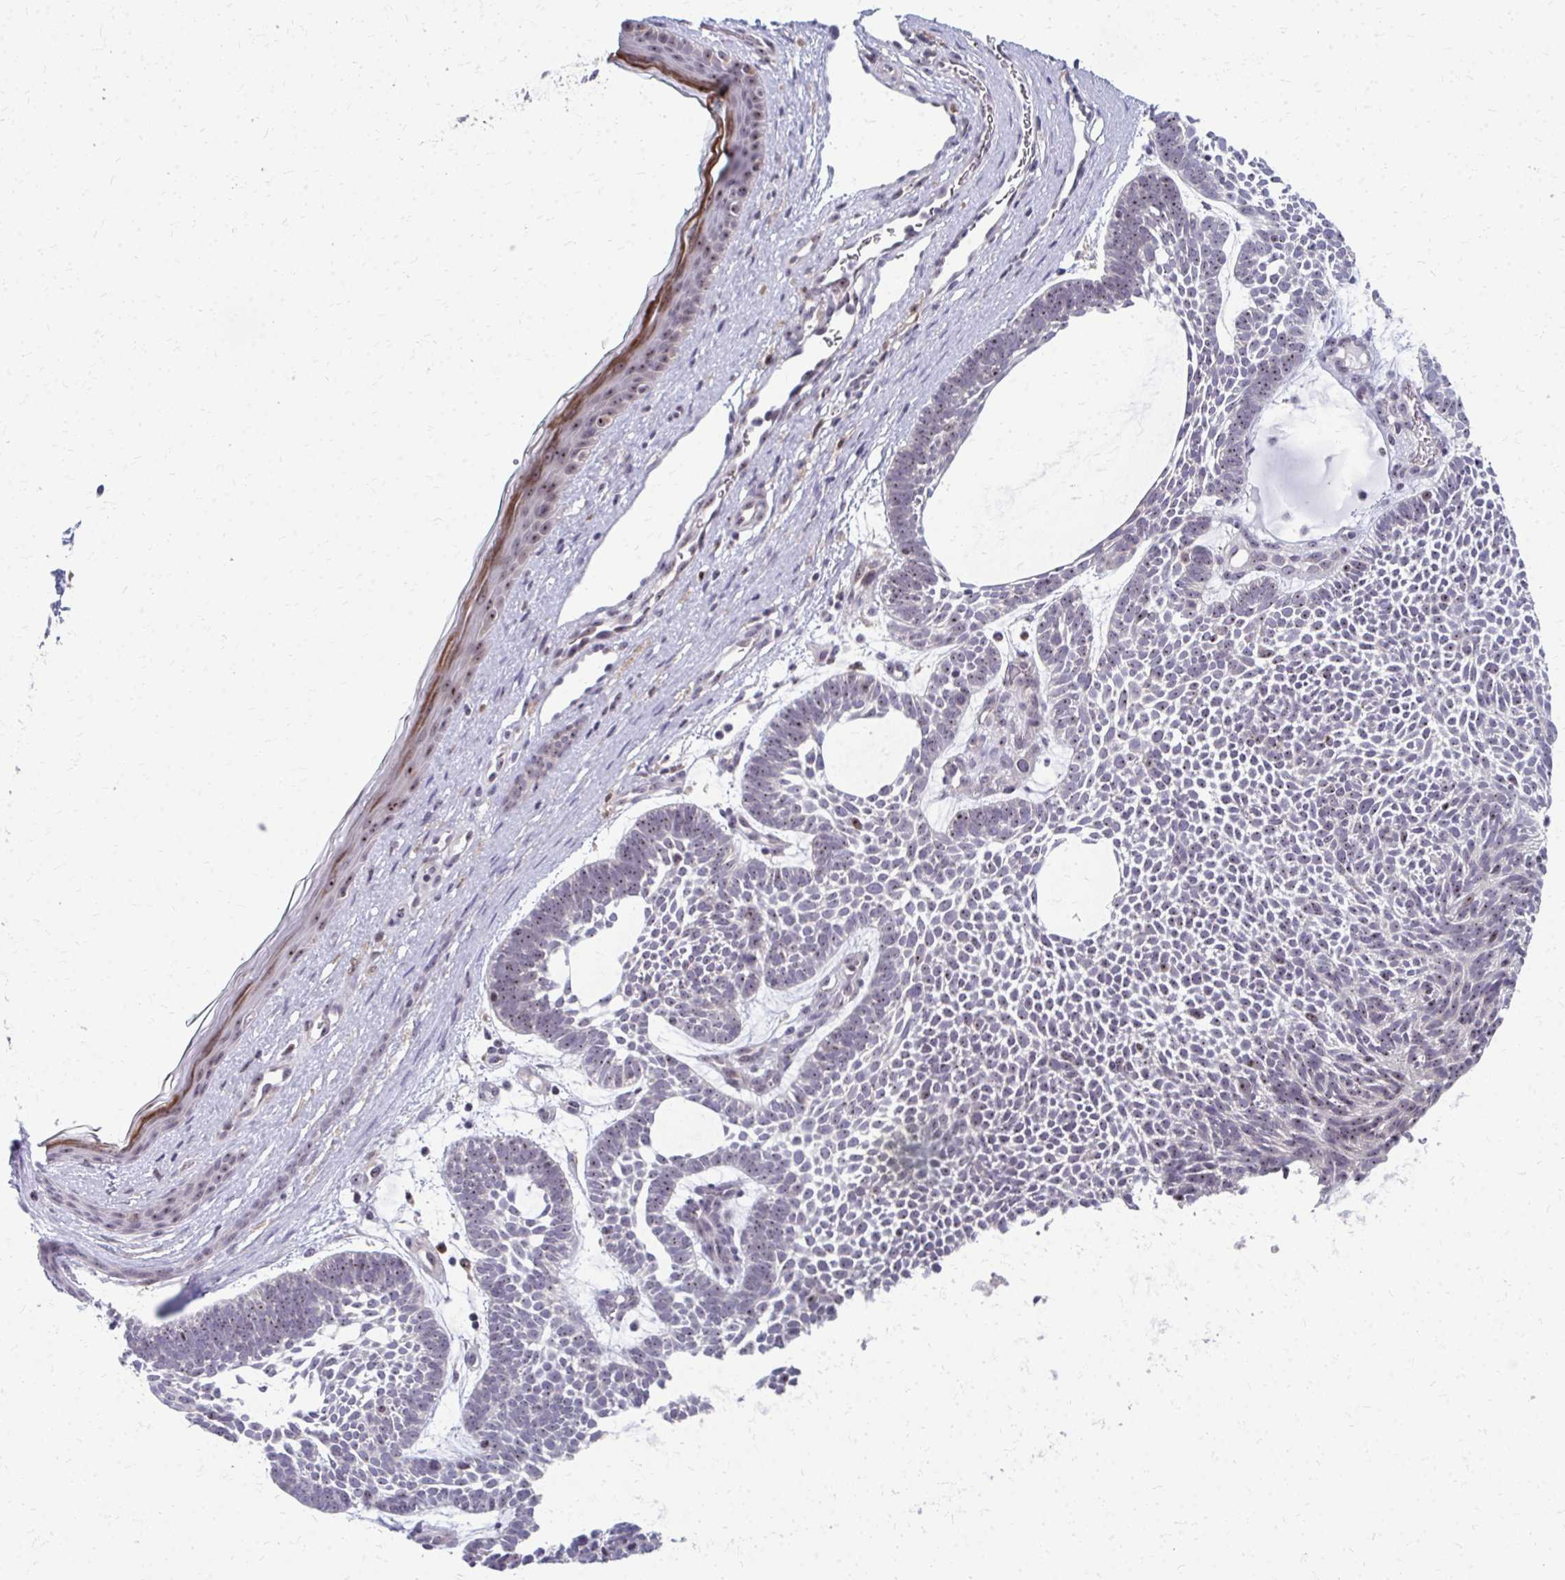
{"staining": {"intensity": "weak", "quantity": "25%-75%", "location": "nuclear"}, "tissue": "skin cancer", "cell_type": "Tumor cells", "image_type": "cancer", "snomed": [{"axis": "morphology", "description": "Basal cell carcinoma"}, {"axis": "topography", "description": "Skin"}, {"axis": "topography", "description": "Skin of face"}], "caption": "Brown immunohistochemical staining in skin cancer (basal cell carcinoma) exhibits weak nuclear expression in approximately 25%-75% of tumor cells.", "gene": "NUDT16", "patient": {"sex": "male", "age": 83}}